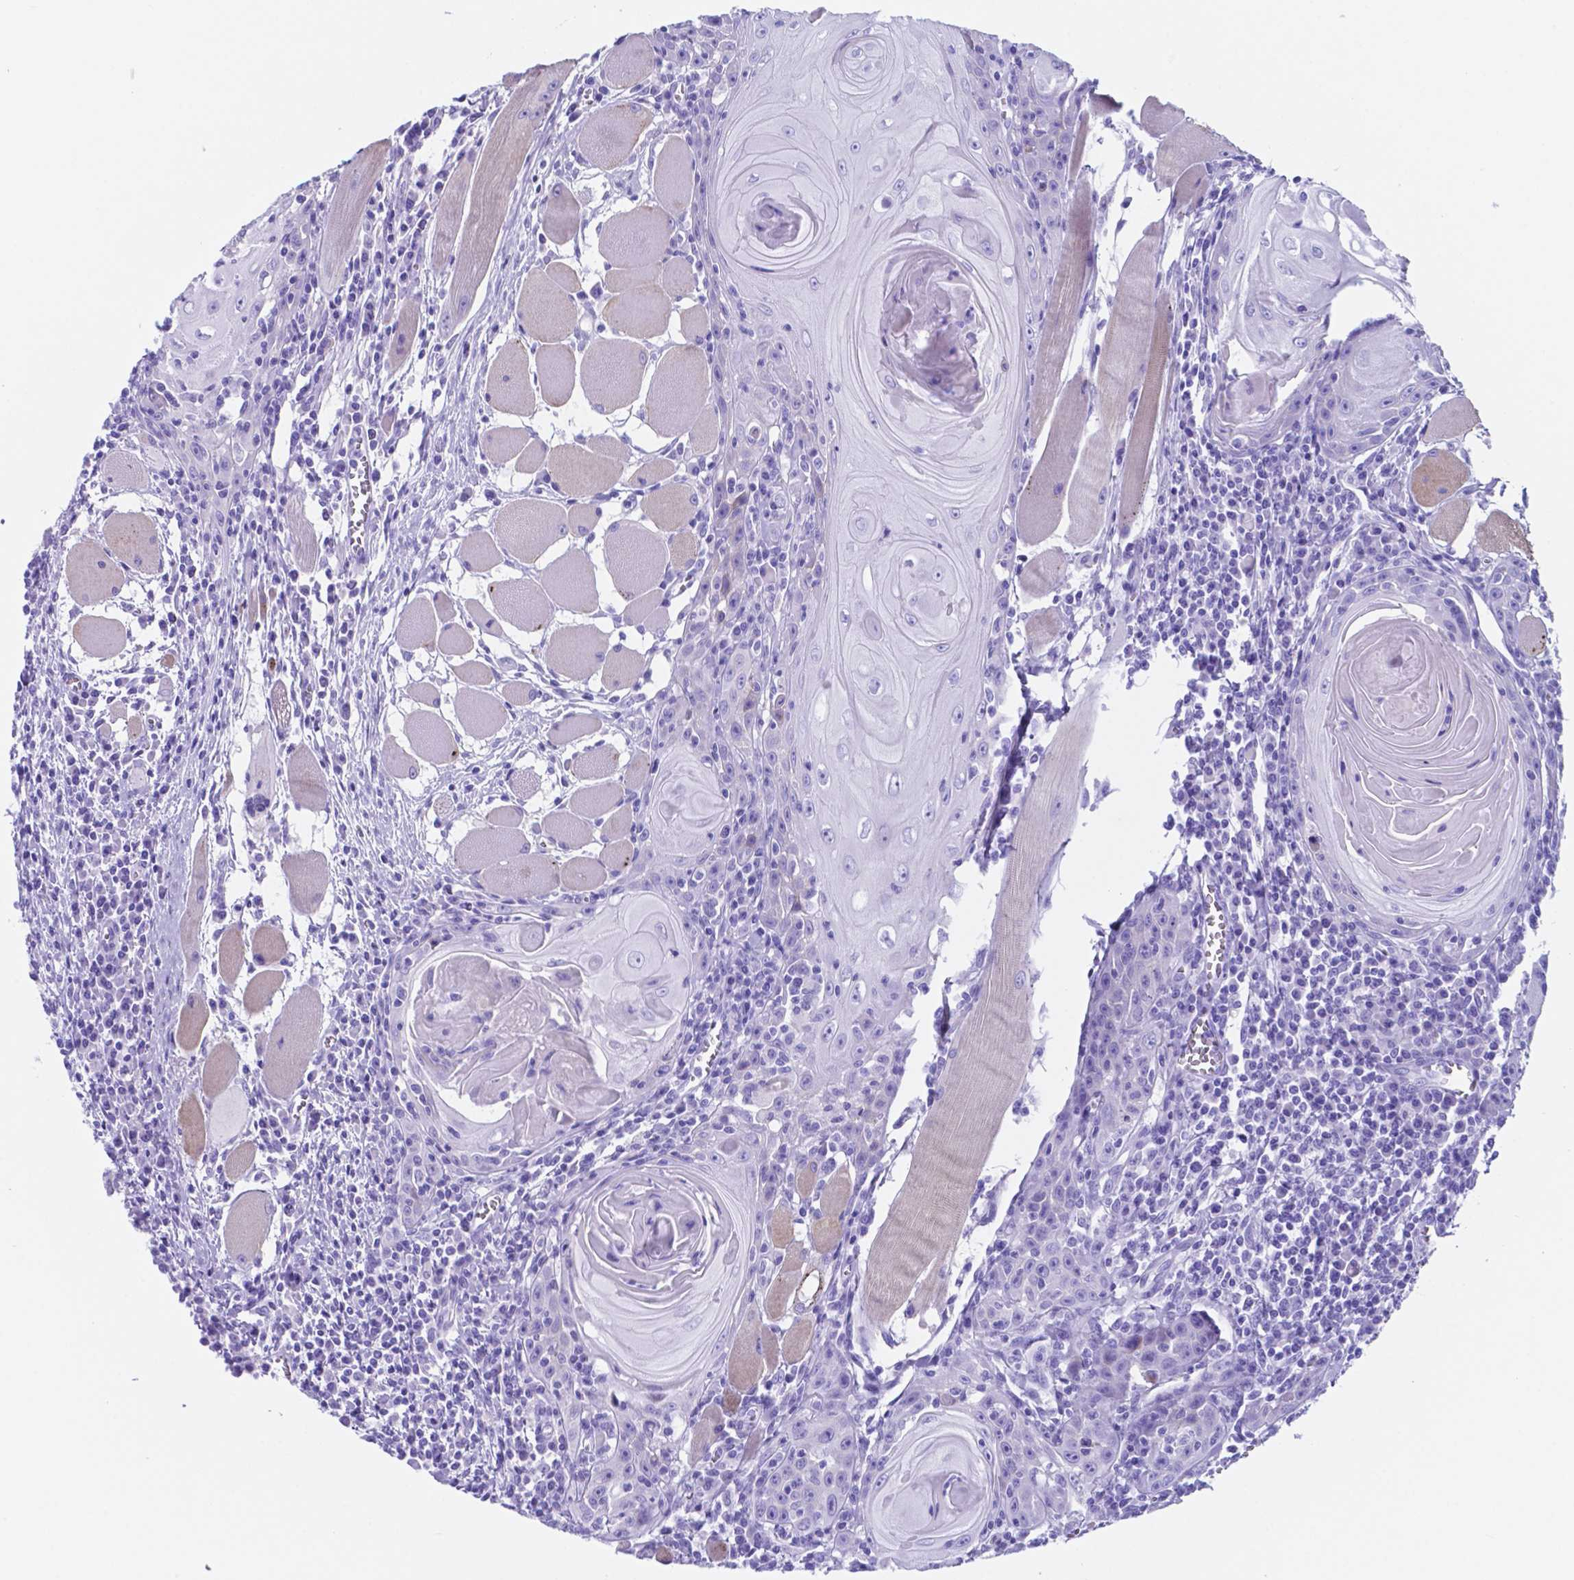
{"staining": {"intensity": "negative", "quantity": "none", "location": "none"}, "tissue": "head and neck cancer", "cell_type": "Tumor cells", "image_type": "cancer", "snomed": [{"axis": "morphology", "description": "Normal tissue, NOS"}, {"axis": "morphology", "description": "Squamous cell carcinoma, NOS"}, {"axis": "topography", "description": "Oral tissue"}, {"axis": "topography", "description": "Head-Neck"}], "caption": "A high-resolution micrograph shows IHC staining of head and neck cancer (squamous cell carcinoma), which exhibits no significant expression in tumor cells.", "gene": "DNAAF8", "patient": {"sex": "male", "age": 52}}